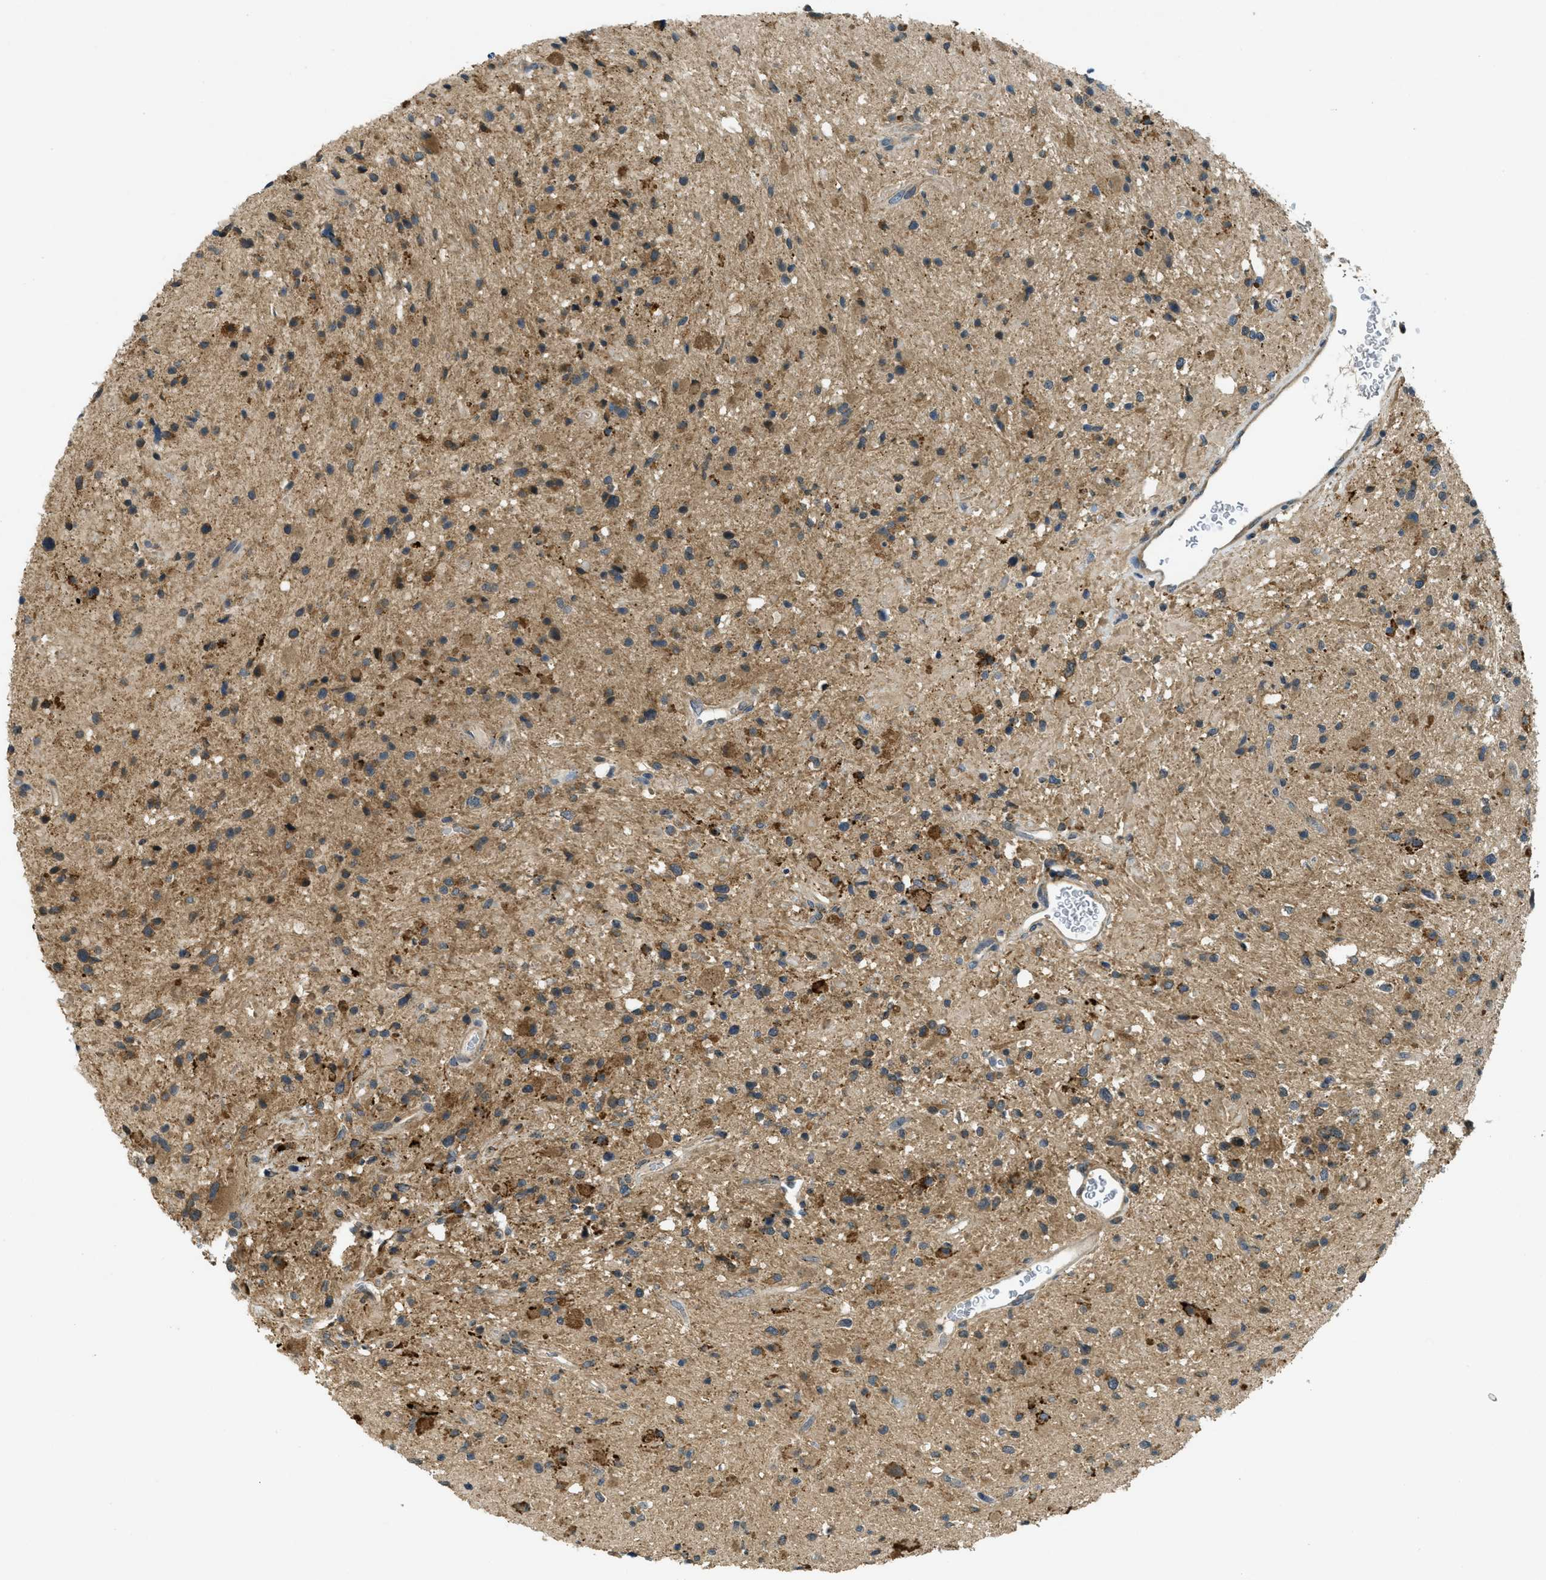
{"staining": {"intensity": "moderate", "quantity": ">75%", "location": "cytoplasmic/membranous"}, "tissue": "glioma", "cell_type": "Tumor cells", "image_type": "cancer", "snomed": [{"axis": "morphology", "description": "Glioma, malignant, High grade"}, {"axis": "topography", "description": "Brain"}], "caption": "This histopathology image exhibits immunohistochemistry (IHC) staining of human malignant high-grade glioma, with medium moderate cytoplasmic/membranous expression in about >75% of tumor cells.", "gene": "CDKN2C", "patient": {"sex": "male", "age": 33}}